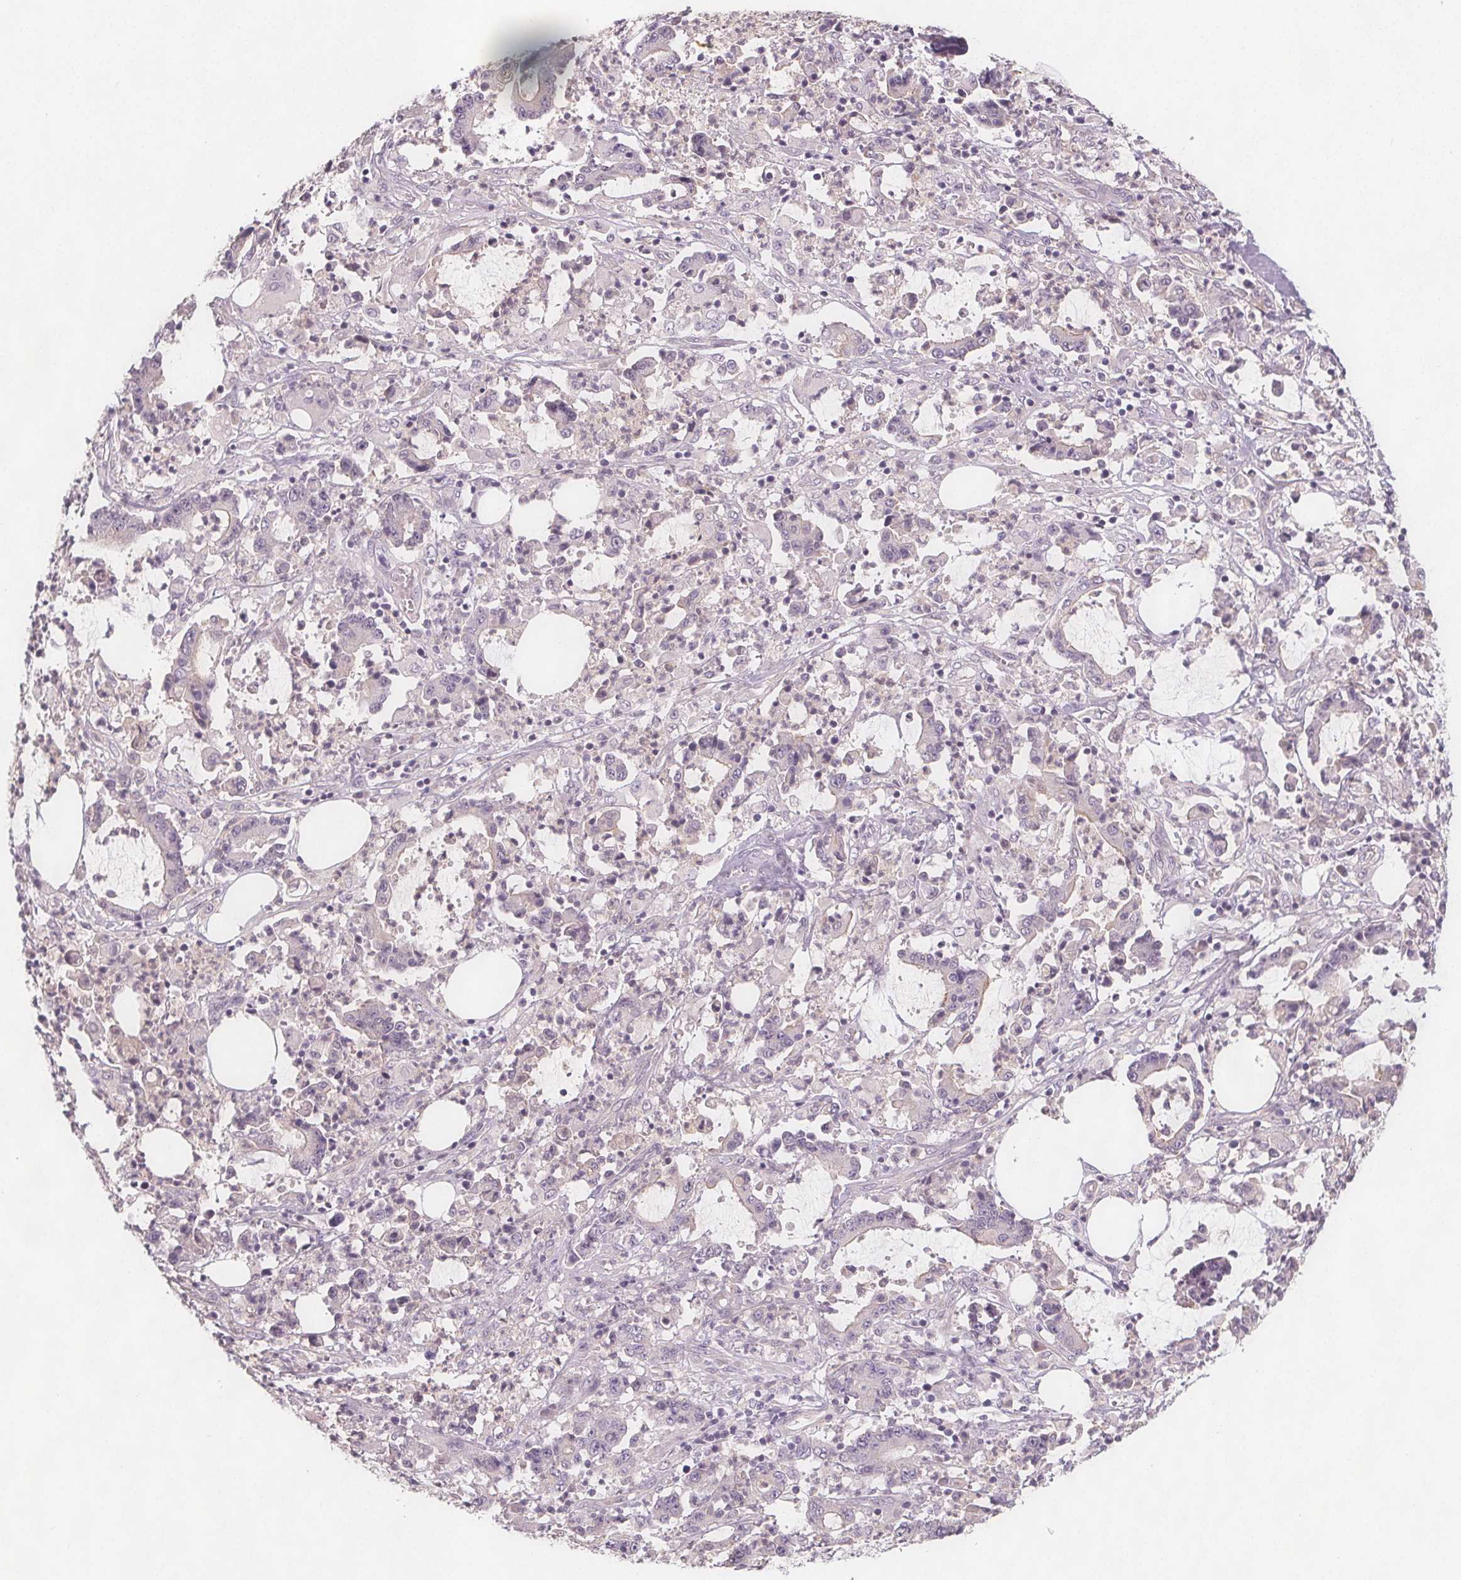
{"staining": {"intensity": "negative", "quantity": "none", "location": "none"}, "tissue": "stomach cancer", "cell_type": "Tumor cells", "image_type": "cancer", "snomed": [{"axis": "morphology", "description": "Adenocarcinoma, NOS"}, {"axis": "topography", "description": "Stomach, upper"}], "caption": "Immunohistochemistry (IHC) of stomach adenocarcinoma shows no staining in tumor cells.", "gene": "VNN1", "patient": {"sex": "male", "age": 68}}